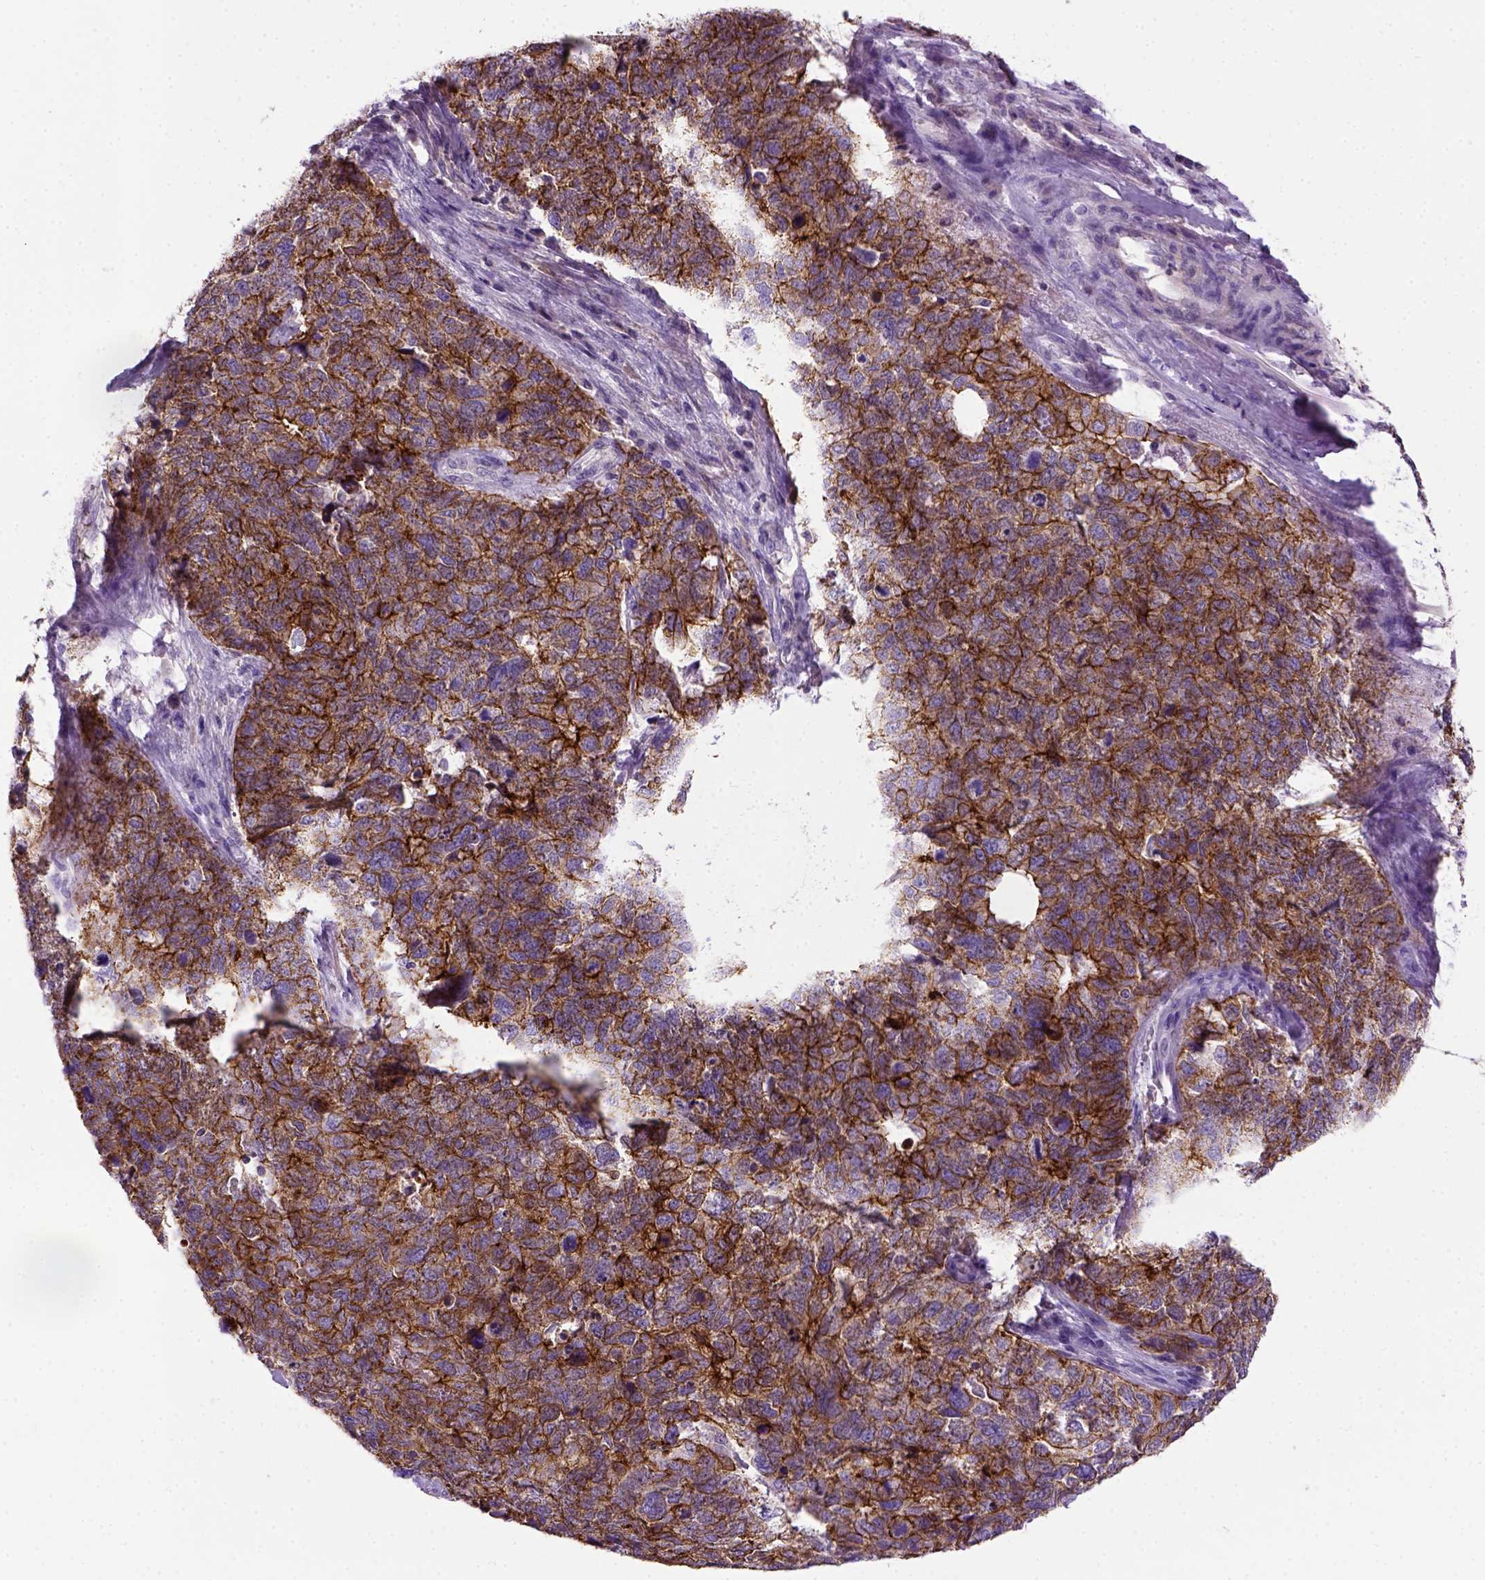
{"staining": {"intensity": "strong", "quantity": ">75%", "location": "cytoplasmic/membranous"}, "tissue": "cervical cancer", "cell_type": "Tumor cells", "image_type": "cancer", "snomed": [{"axis": "morphology", "description": "Squamous cell carcinoma, NOS"}, {"axis": "topography", "description": "Cervix"}], "caption": "The micrograph reveals immunohistochemical staining of cervical cancer. There is strong cytoplasmic/membranous positivity is appreciated in approximately >75% of tumor cells. (DAB (3,3'-diaminobenzidine) = brown stain, brightfield microscopy at high magnification).", "gene": "CDH1", "patient": {"sex": "female", "age": 63}}